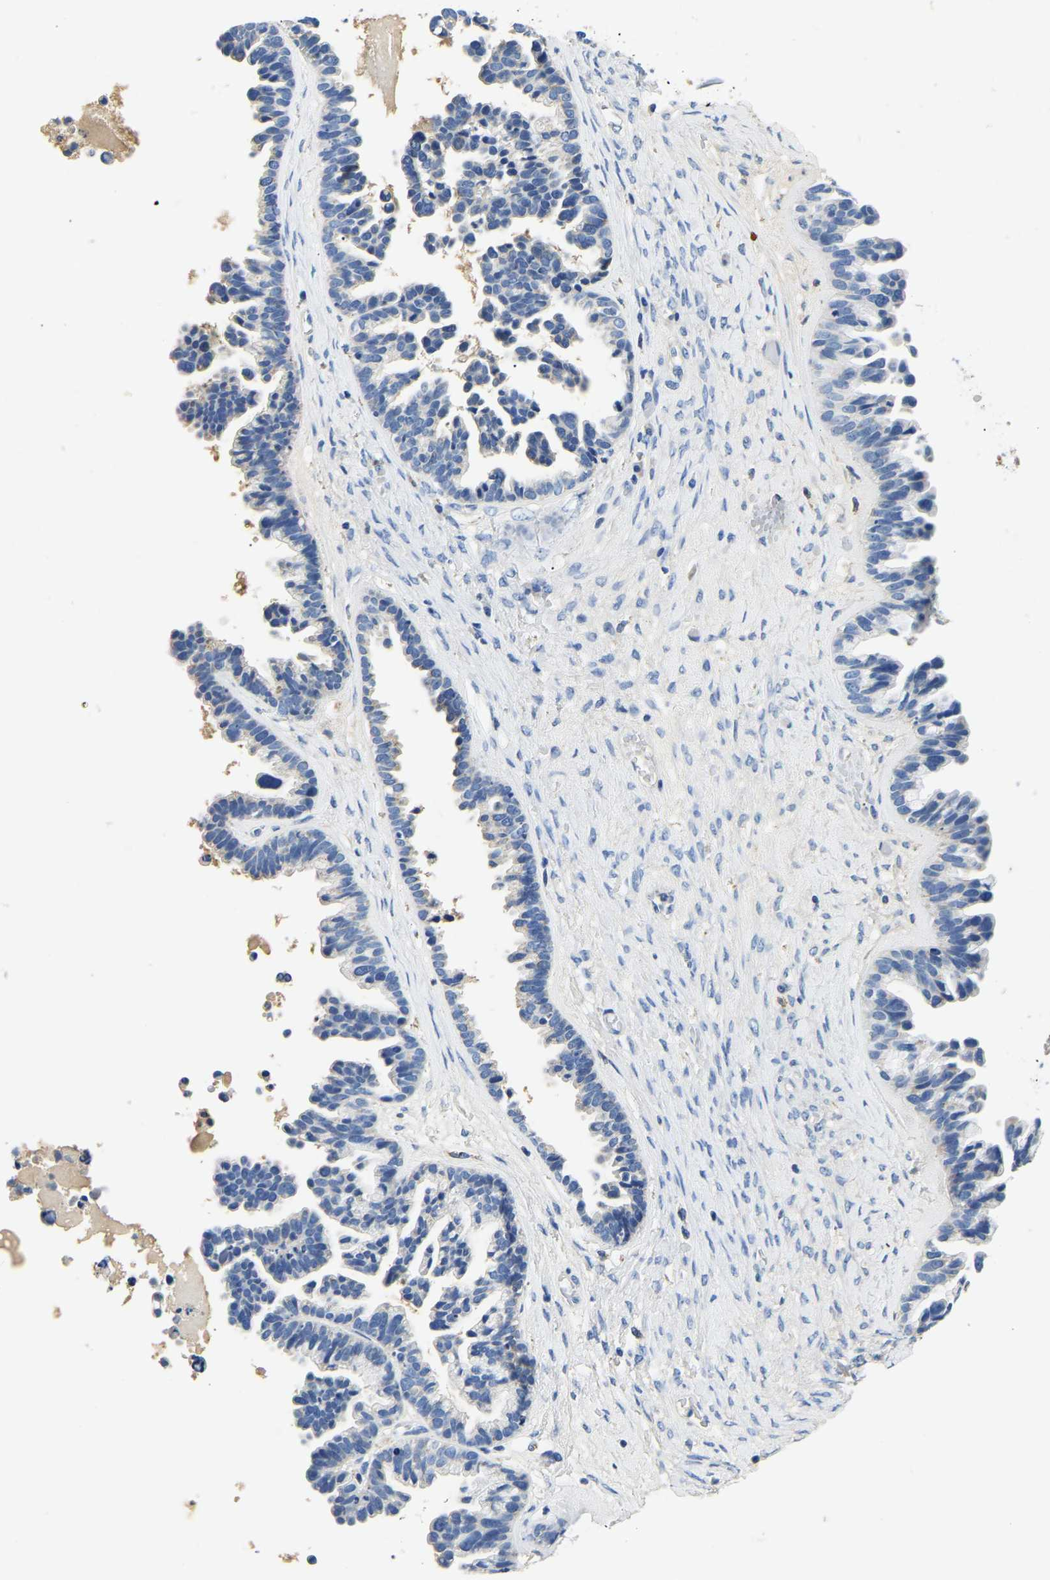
{"staining": {"intensity": "negative", "quantity": "none", "location": "none"}, "tissue": "ovarian cancer", "cell_type": "Tumor cells", "image_type": "cancer", "snomed": [{"axis": "morphology", "description": "Cystadenocarcinoma, serous, NOS"}, {"axis": "topography", "description": "Ovary"}], "caption": "There is no significant expression in tumor cells of ovarian serous cystadenocarcinoma.", "gene": "PCK2", "patient": {"sex": "female", "age": 56}}